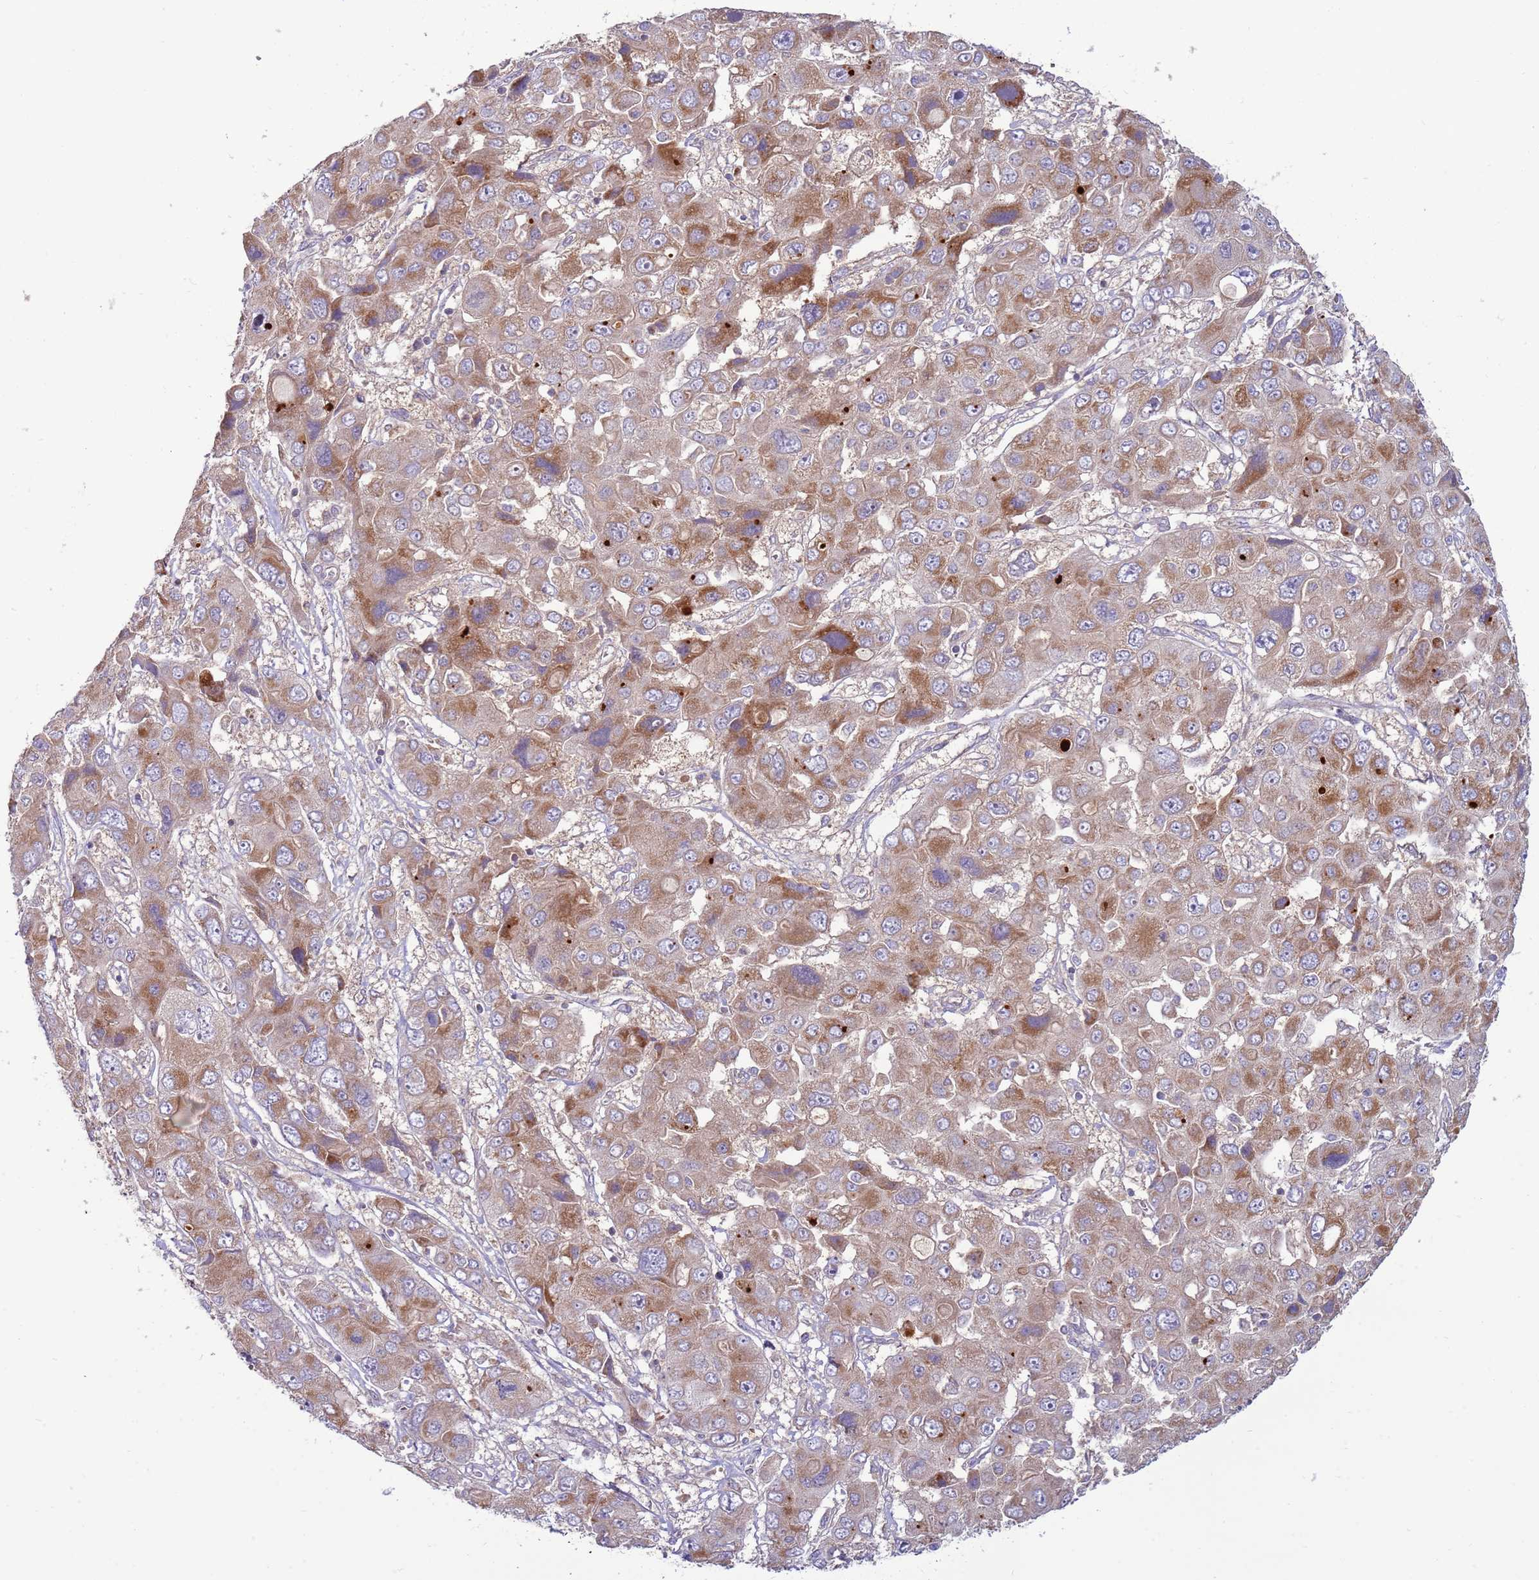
{"staining": {"intensity": "moderate", "quantity": ">75%", "location": "cytoplasmic/membranous"}, "tissue": "liver cancer", "cell_type": "Tumor cells", "image_type": "cancer", "snomed": [{"axis": "morphology", "description": "Cholangiocarcinoma"}, {"axis": "topography", "description": "Liver"}], "caption": "Tumor cells display medium levels of moderate cytoplasmic/membranous positivity in about >75% of cells in cholangiocarcinoma (liver).", "gene": "UQCRQ", "patient": {"sex": "male", "age": 67}}